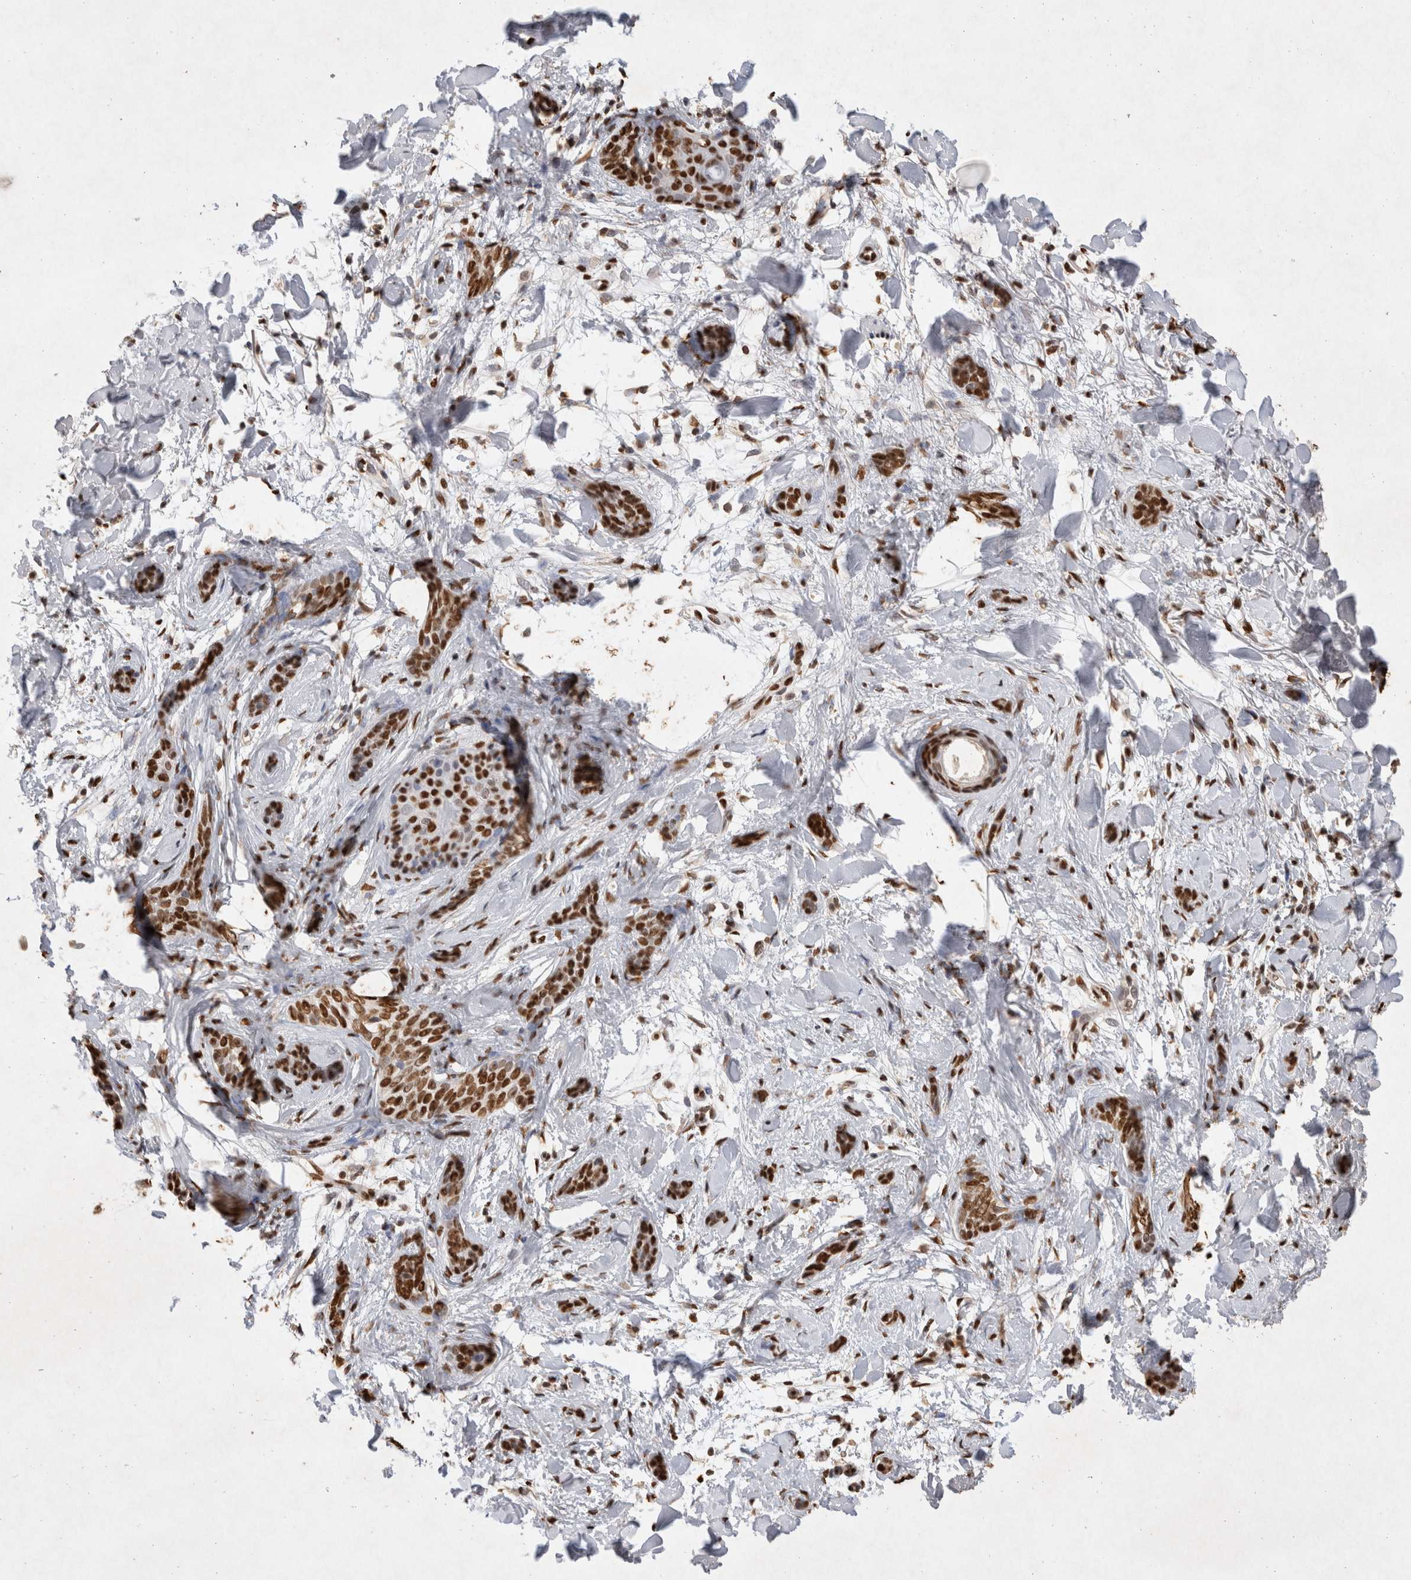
{"staining": {"intensity": "strong", "quantity": ">75%", "location": "nuclear"}, "tissue": "skin cancer", "cell_type": "Tumor cells", "image_type": "cancer", "snomed": [{"axis": "morphology", "description": "Basal cell carcinoma"}, {"axis": "morphology", "description": "Adnexal tumor, benign"}, {"axis": "topography", "description": "Skin"}], "caption": "Immunohistochemical staining of skin cancer exhibits high levels of strong nuclear protein expression in approximately >75% of tumor cells.", "gene": "HDGF", "patient": {"sex": "female", "age": 42}}